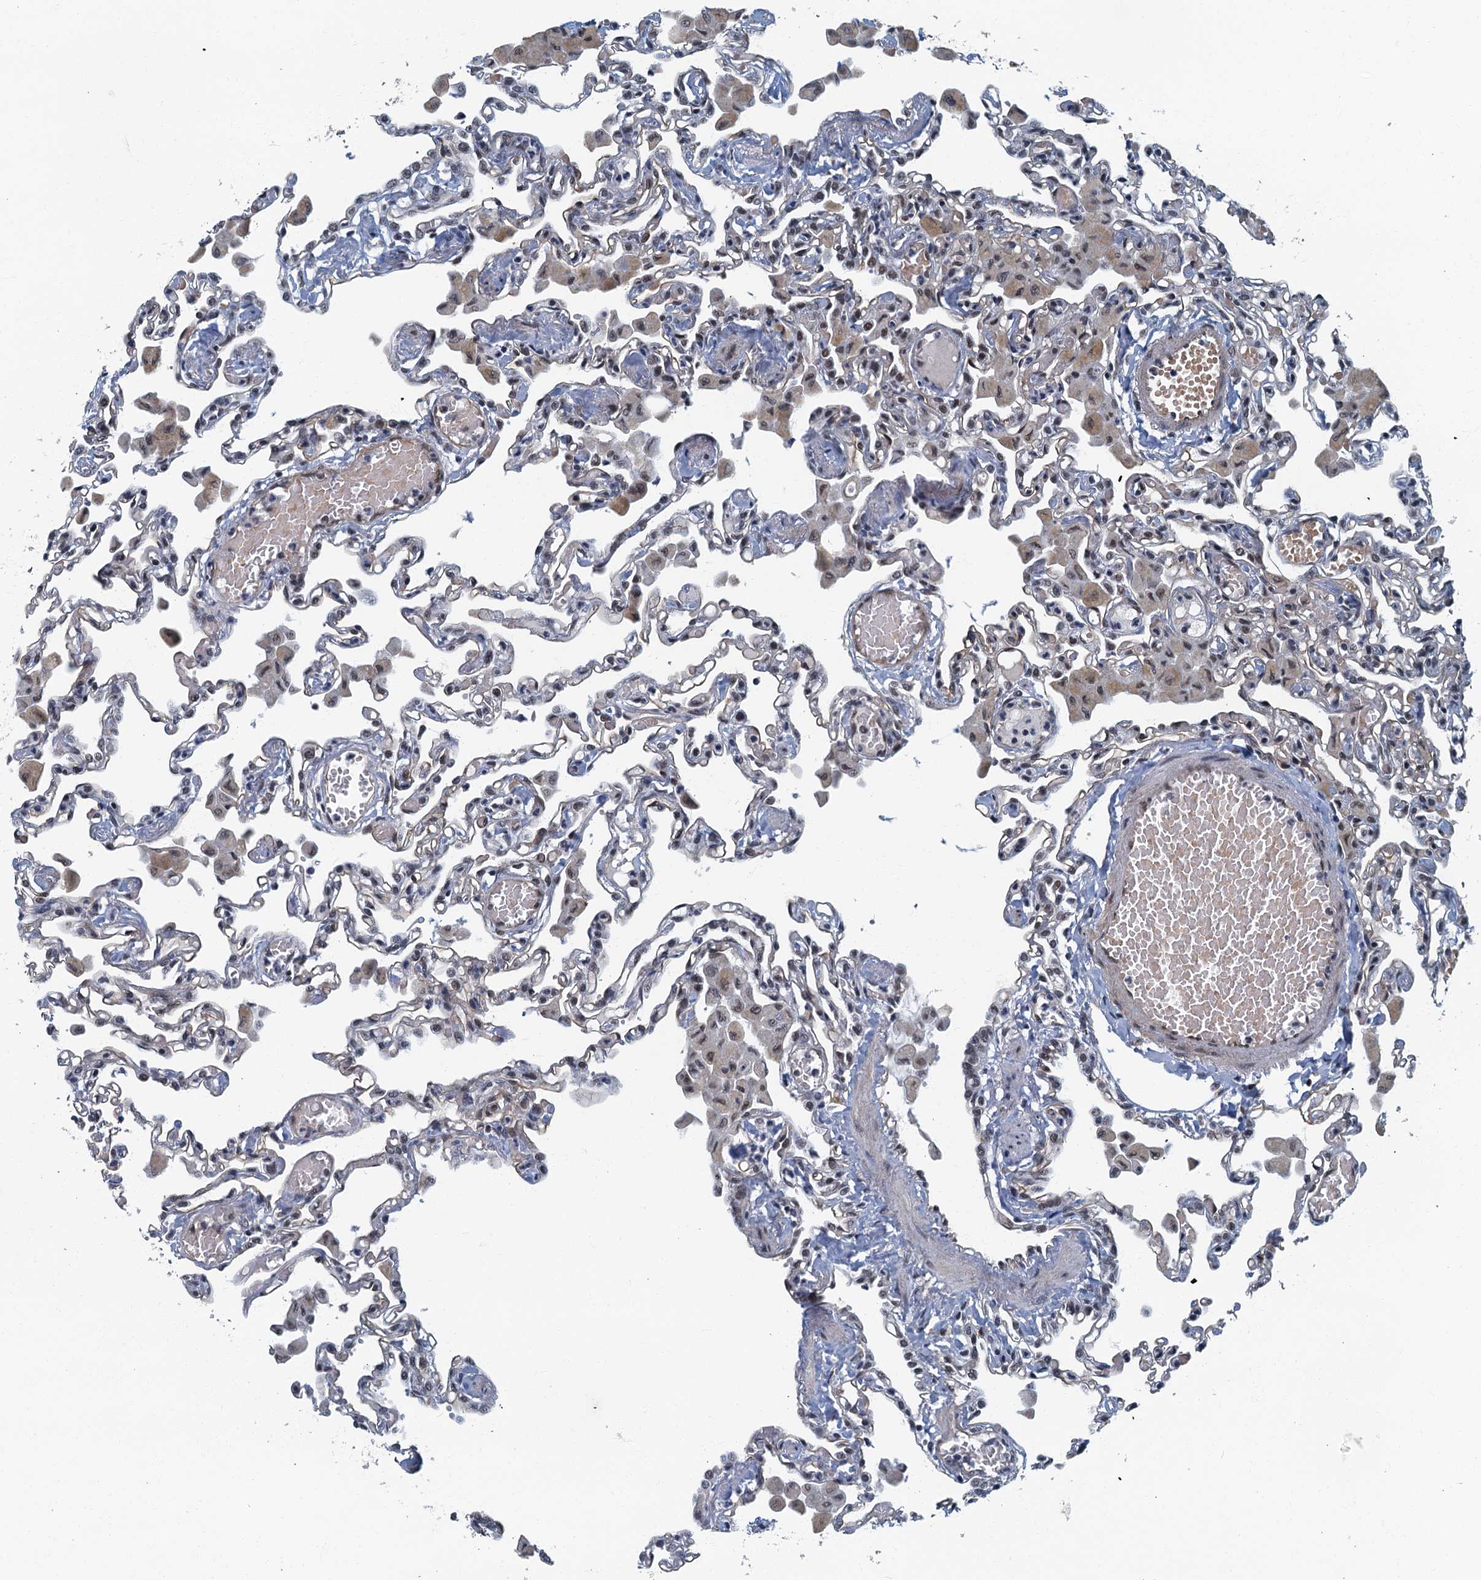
{"staining": {"intensity": "negative", "quantity": "none", "location": "none"}, "tissue": "lung", "cell_type": "Alveolar cells", "image_type": "normal", "snomed": [{"axis": "morphology", "description": "Normal tissue, NOS"}, {"axis": "topography", "description": "Bronchus"}, {"axis": "topography", "description": "Lung"}], "caption": "An IHC micrograph of normal lung is shown. There is no staining in alveolar cells of lung.", "gene": "GADL1", "patient": {"sex": "female", "age": 49}}